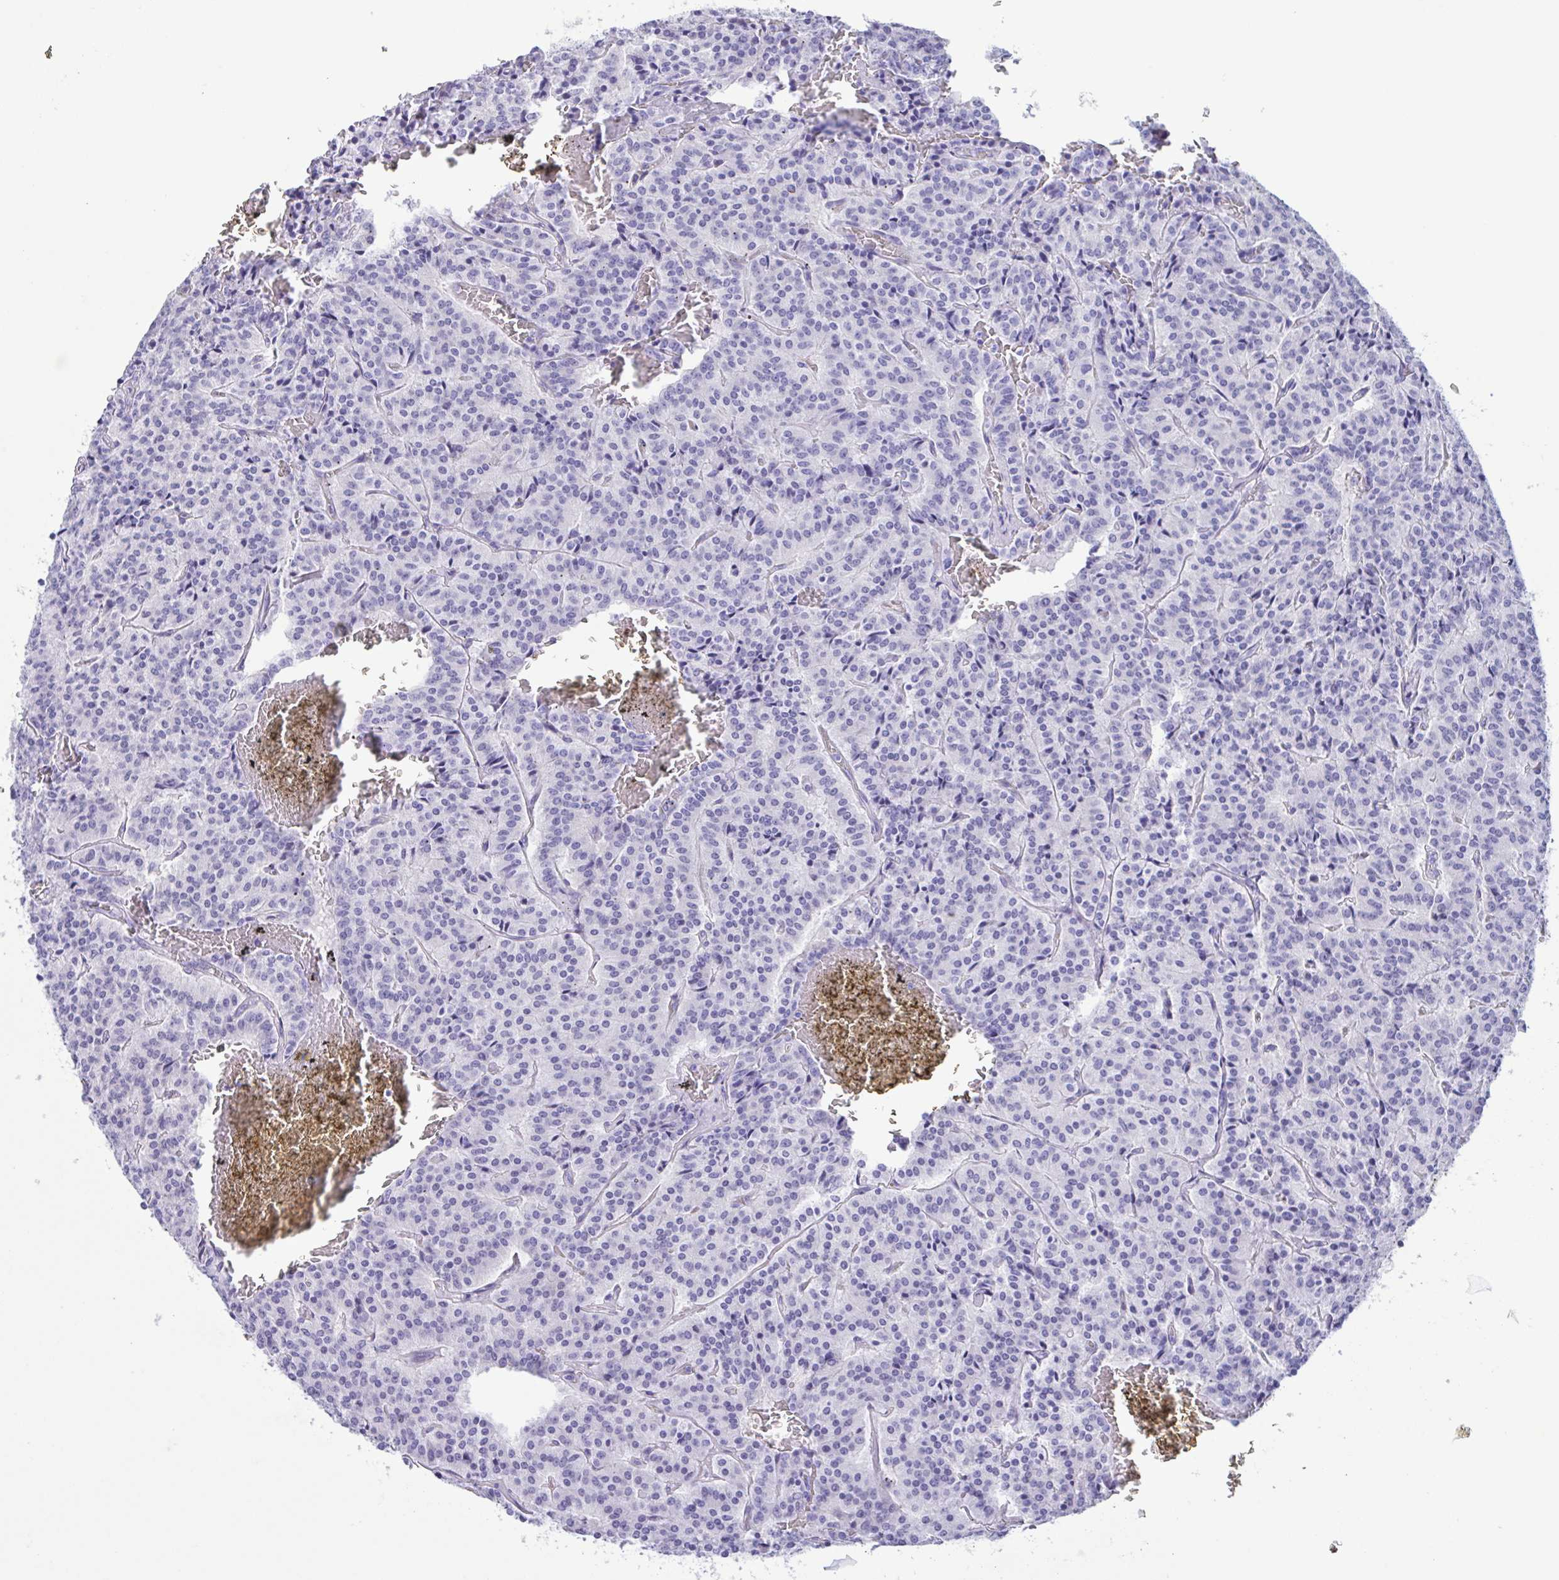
{"staining": {"intensity": "negative", "quantity": "none", "location": "none"}, "tissue": "carcinoid", "cell_type": "Tumor cells", "image_type": "cancer", "snomed": [{"axis": "morphology", "description": "Carcinoid, malignant, NOS"}, {"axis": "topography", "description": "Lung"}], "caption": "DAB immunohistochemical staining of human carcinoid shows no significant staining in tumor cells. (Brightfield microscopy of DAB (3,3'-diaminobenzidine) immunohistochemistry at high magnification).", "gene": "TNNI3", "patient": {"sex": "male", "age": 70}}